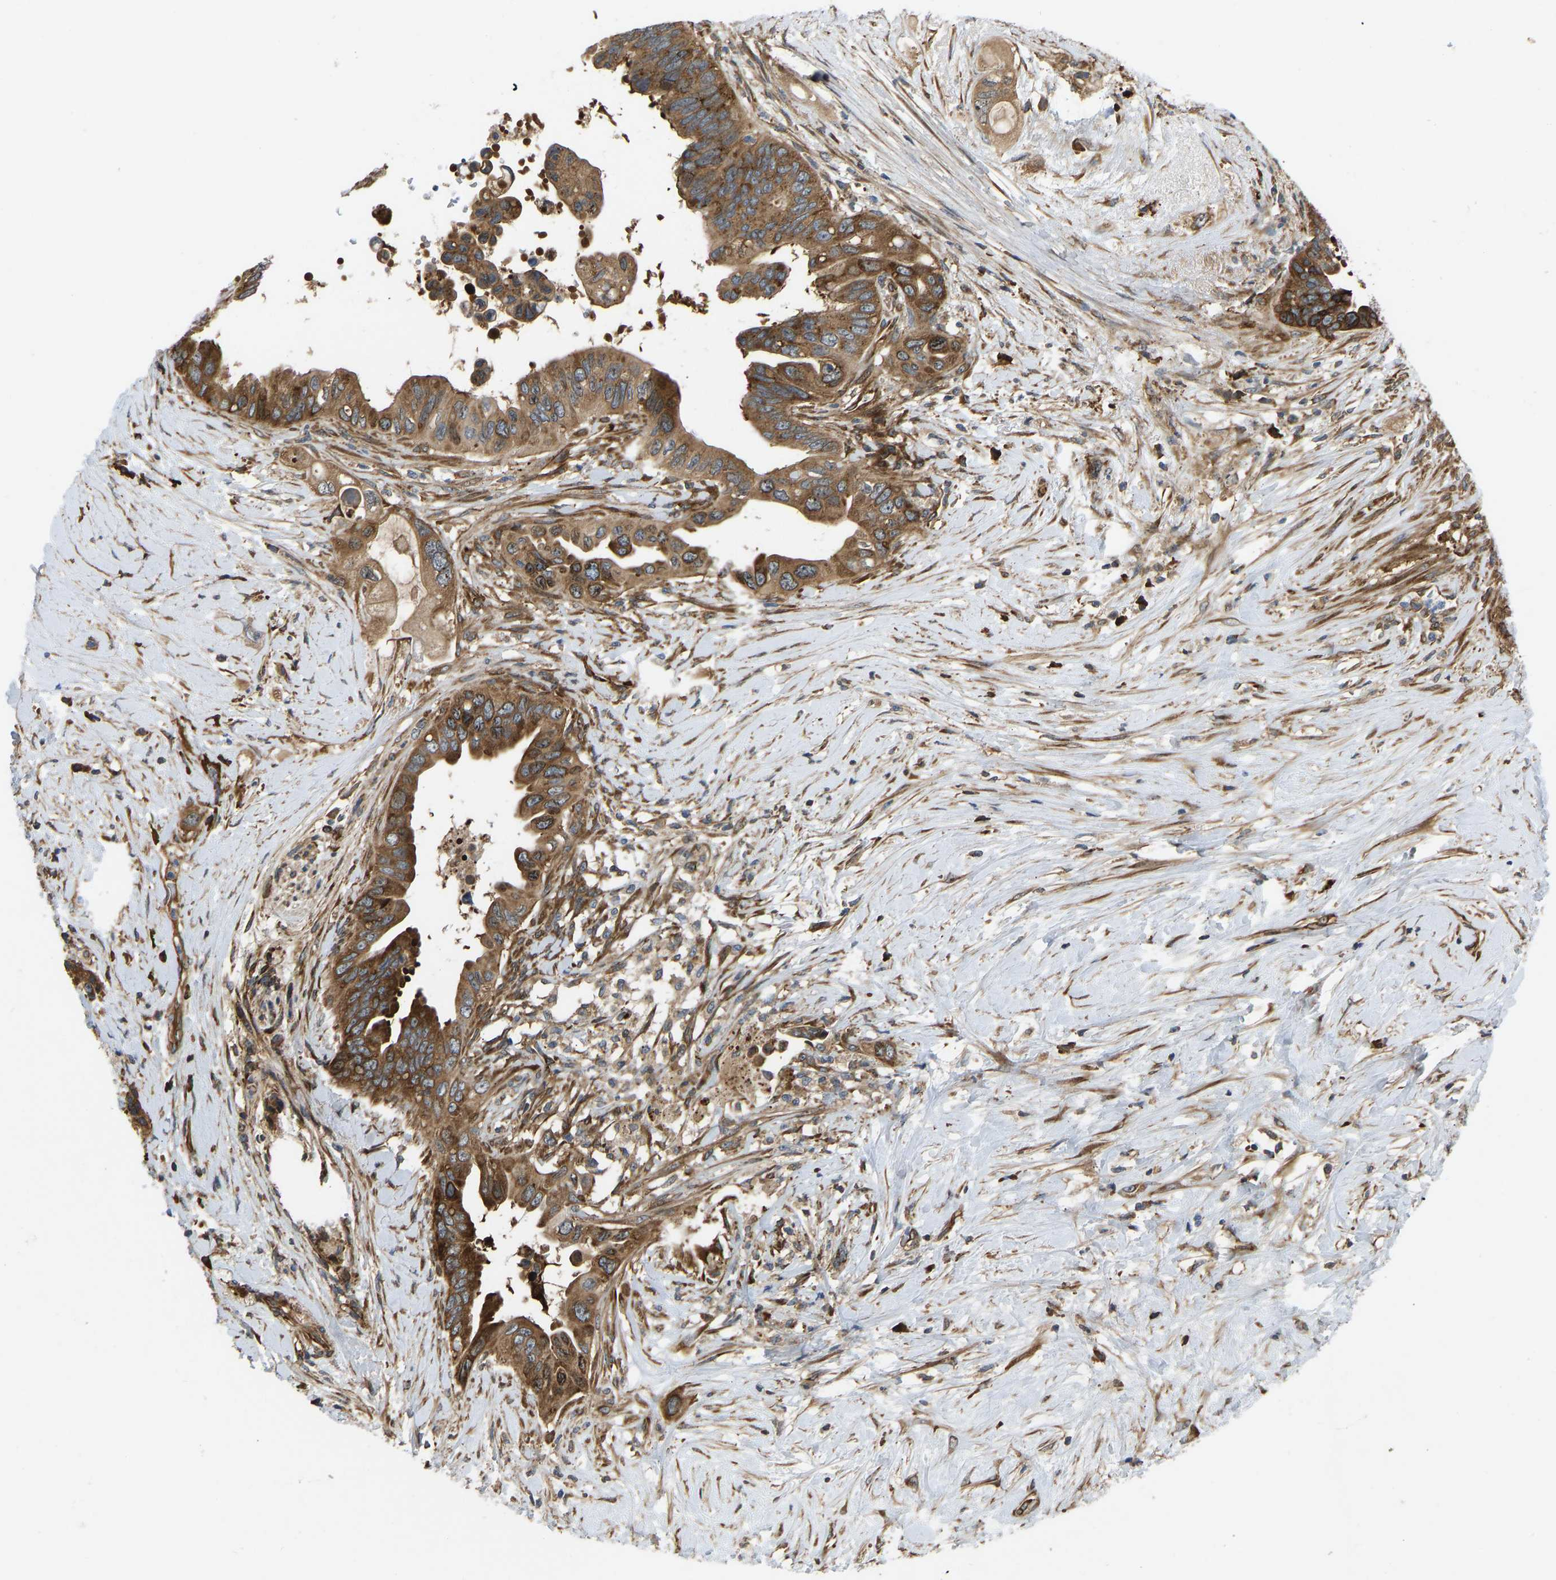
{"staining": {"intensity": "moderate", "quantity": ">75%", "location": "cytoplasmic/membranous"}, "tissue": "pancreatic cancer", "cell_type": "Tumor cells", "image_type": "cancer", "snomed": [{"axis": "morphology", "description": "Adenocarcinoma, NOS"}, {"axis": "topography", "description": "Pancreas"}], "caption": "An image showing moderate cytoplasmic/membranous staining in approximately >75% of tumor cells in adenocarcinoma (pancreatic), as visualized by brown immunohistochemical staining.", "gene": "RASGRF2", "patient": {"sex": "female", "age": 56}}